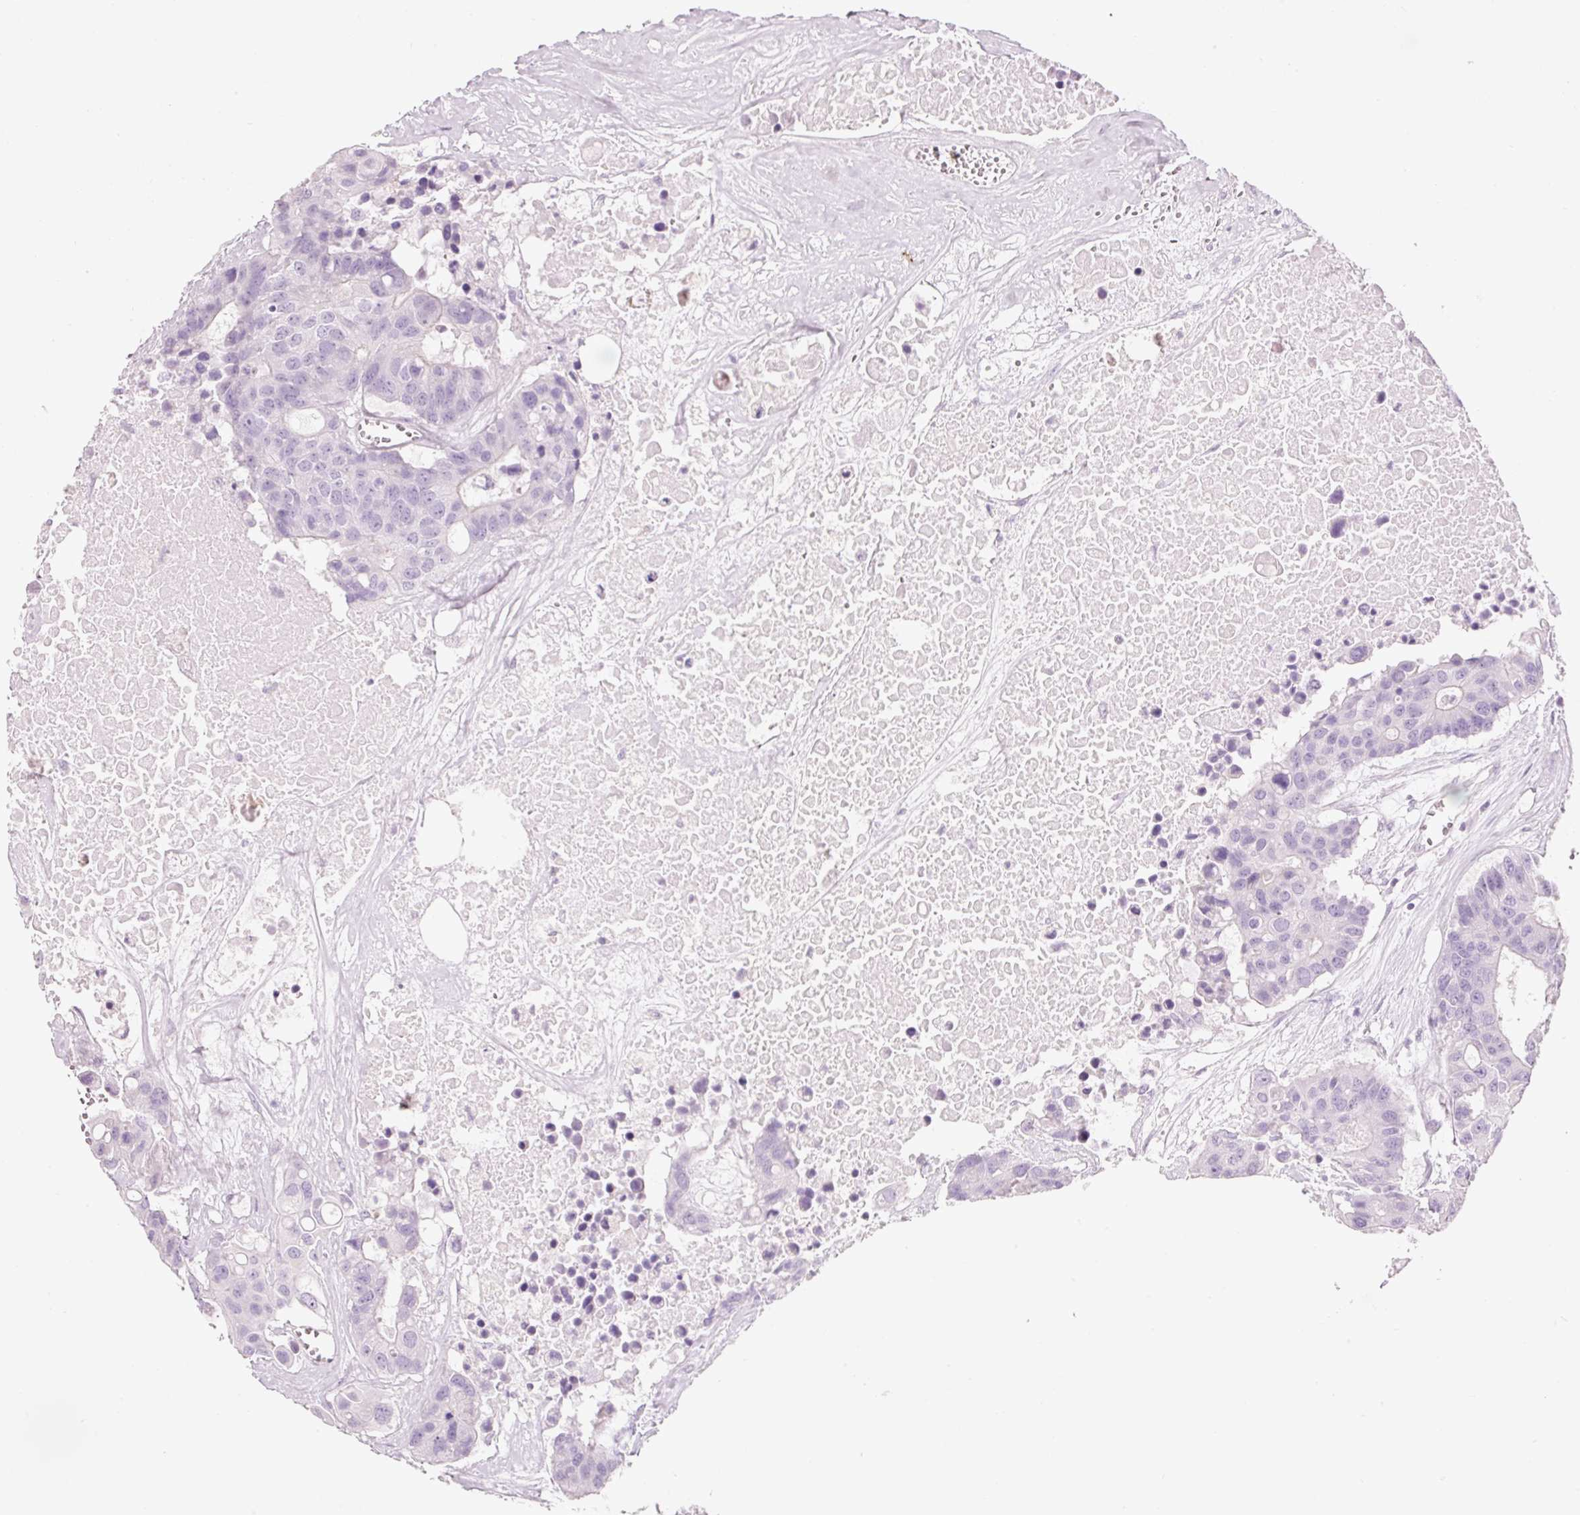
{"staining": {"intensity": "negative", "quantity": "none", "location": "none"}, "tissue": "colorectal cancer", "cell_type": "Tumor cells", "image_type": "cancer", "snomed": [{"axis": "morphology", "description": "Adenocarcinoma, NOS"}, {"axis": "topography", "description": "Colon"}], "caption": "Protein analysis of colorectal cancer (adenocarcinoma) exhibits no significant staining in tumor cells. Nuclei are stained in blue.", "gene": "CMA1", "patient": {"sex": "male", "age": 77}}